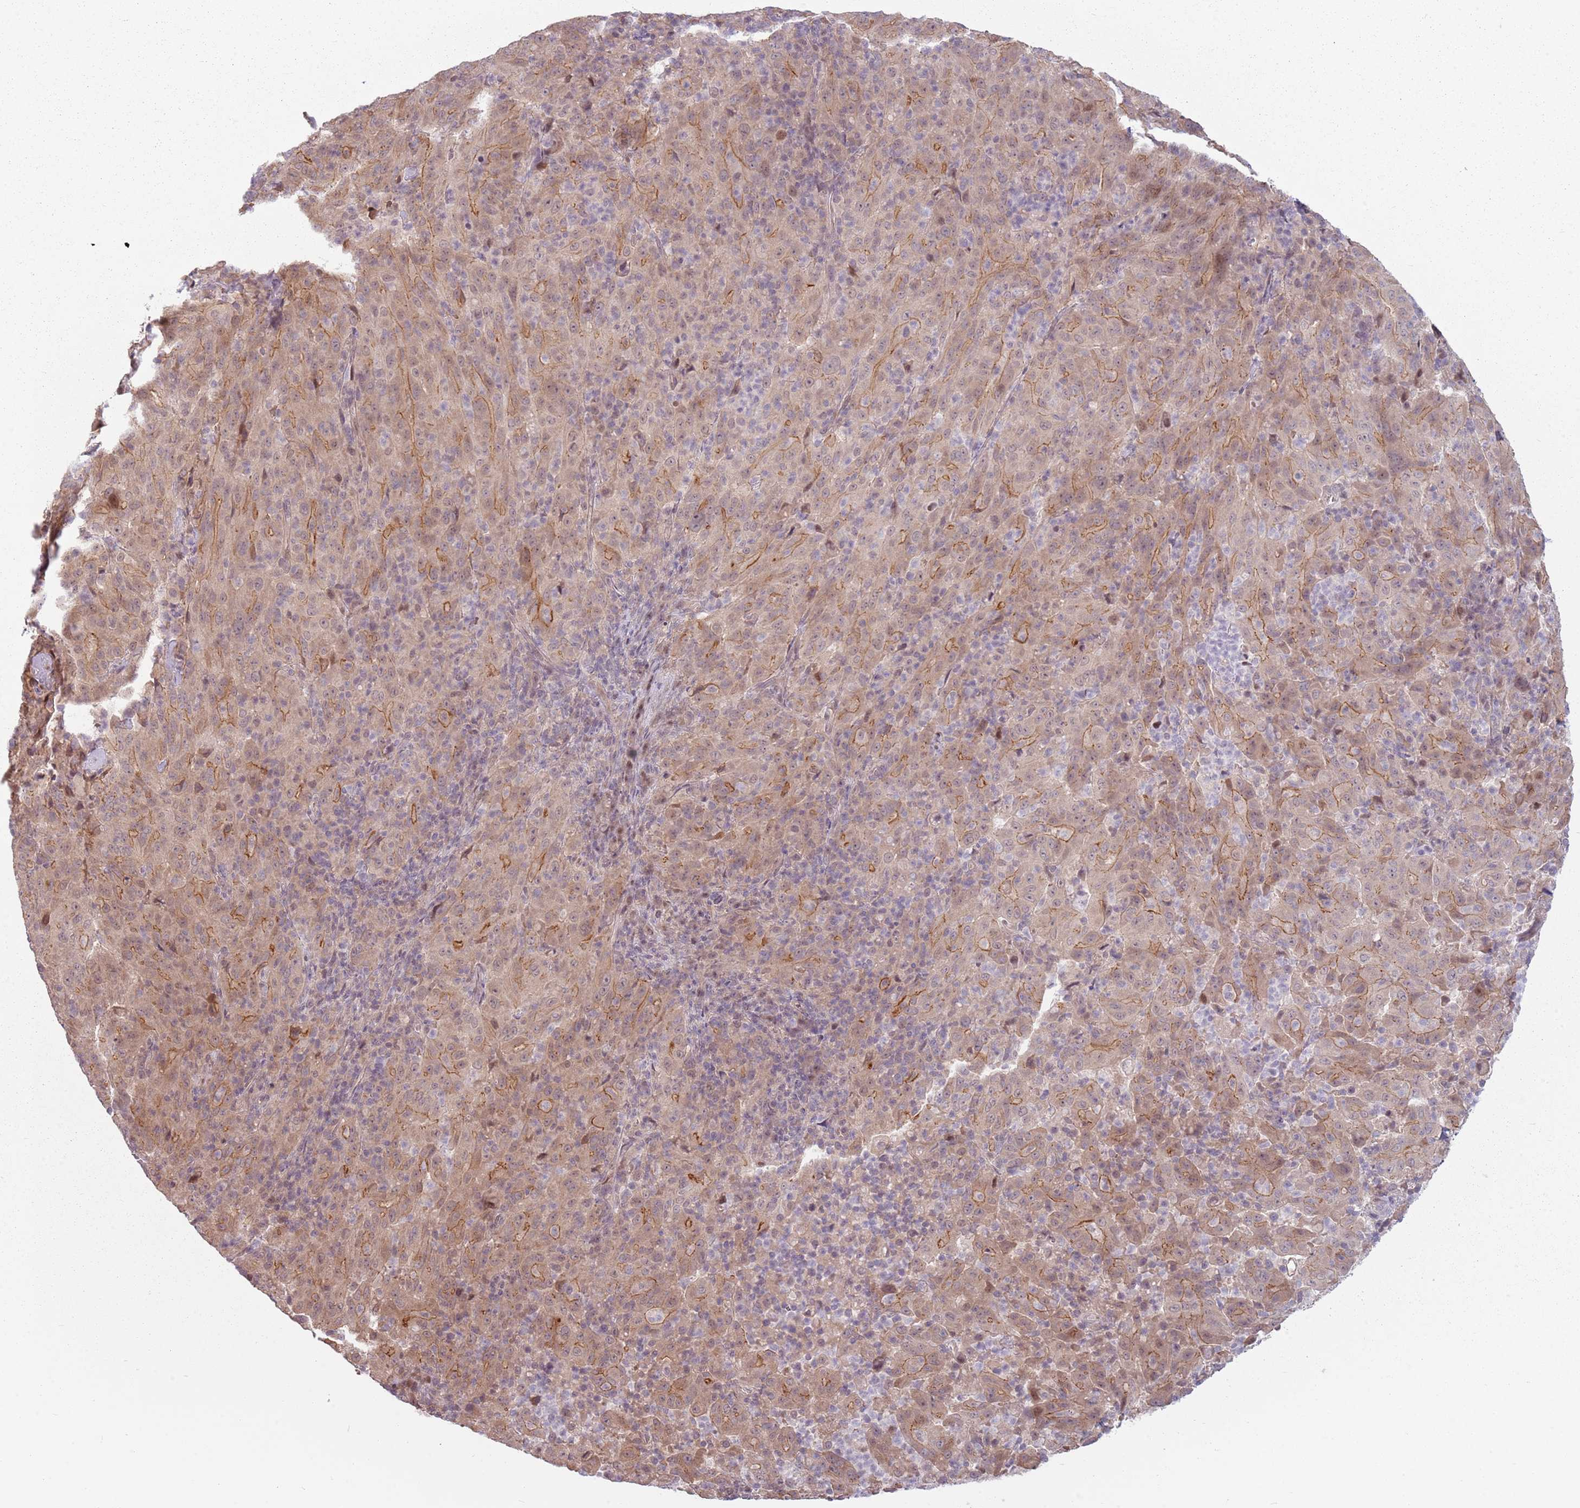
{"staining": {"intensity": "moderate", "quantity": "25%-75%", "location": "cytoplasmic/membranous"}, "tissue": "pancreatic cancer", "cell_type": "Tumor cells", "image_type": "cancer", "snomed": [{"axis": "morphology", "description": "Adenocarcinoma, NOS"}, {"axis": "topography", "description": "Pancreas"}], "caption": "This micrograph demonstrates adenocarcinoma (pancreatic) stained with IHC to label a protein in brown. The cytoplasmic/membranous of tumor cells show moderate positivity for the protein. Nuclei are counter-stained blue.", "gene": "ADGRG1", "patient": {"sex": "male", "age": 63}}